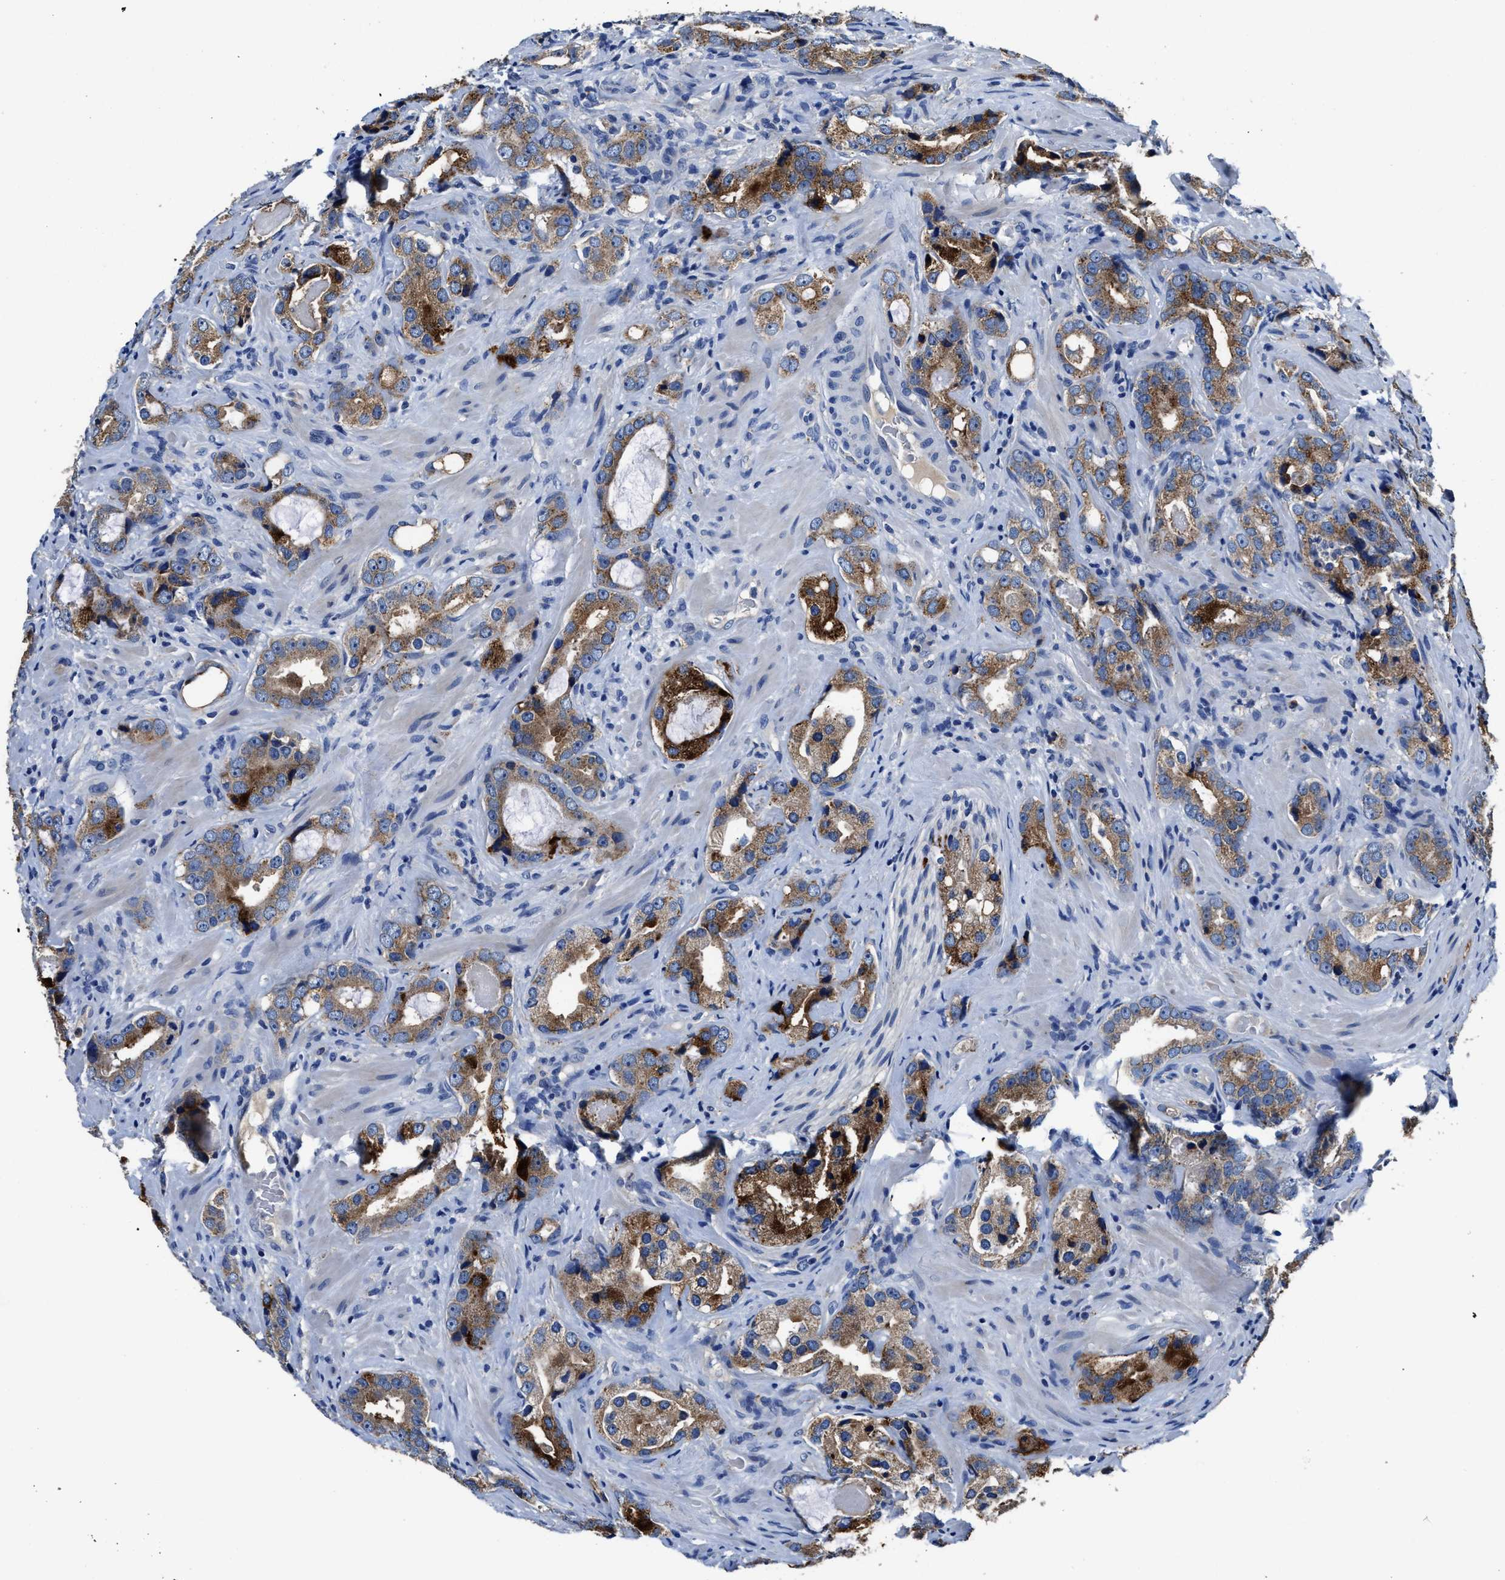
{"staining": {"intensity": "moderate", "quantity": ">75%", "location": "cytoplasmic/membranous"}, "tissue": "prostate cancer", "cell_type": "Tumor cells", "image_type": "cancer", "snomed": [{"axis": "morphology", "description": "Adenocarcinoma, High grade"}, {"axis": "topography", "description": "Prostate"}], "caption": "Immunohistochemistry (IHC) of human prostate cancer reveals medium levels of moderate cytoplasmic/membranous staining in about >75% of tumor cells.", "gene": "UBR4", "patient": {"sex": "male", "age": 63}}